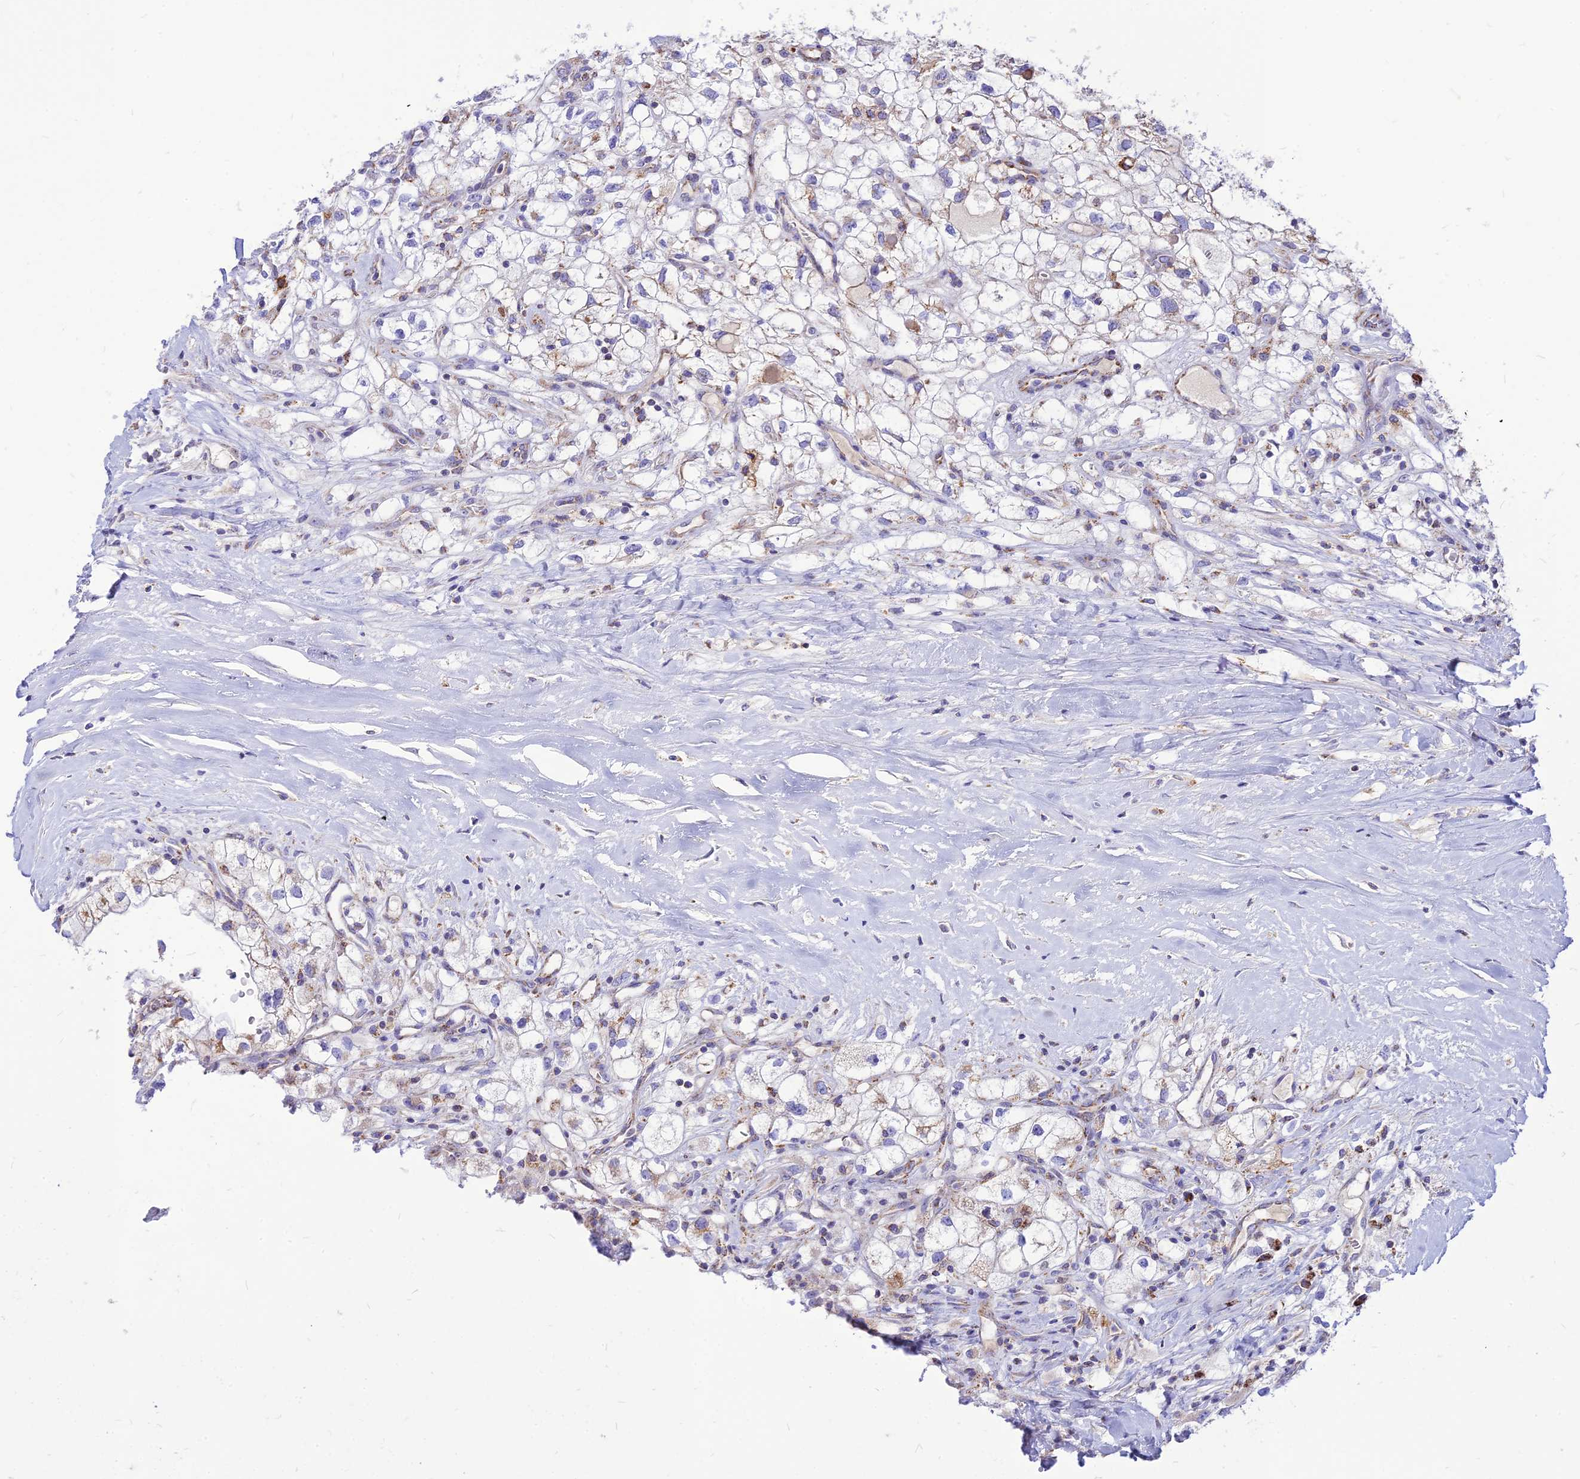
{"staining": {"intensity": "weak", "quantity": "<25%", "location": "cytoplasmic/membranous"}, "tissue": "renal cancer", "cell_type": "Tumor cells", "image_type": "cancer", "snomed": [{"axis": "morphology", "description": "Adenocarcinoma, NOS"}, {"axis": "topography", "description": "Kidney"}], "caption": "Tumor cells show no significant protein staining in adenocarcinoma (renal).", "gene": "ECI1", "patient": {"sex": "male", "age": 59}}